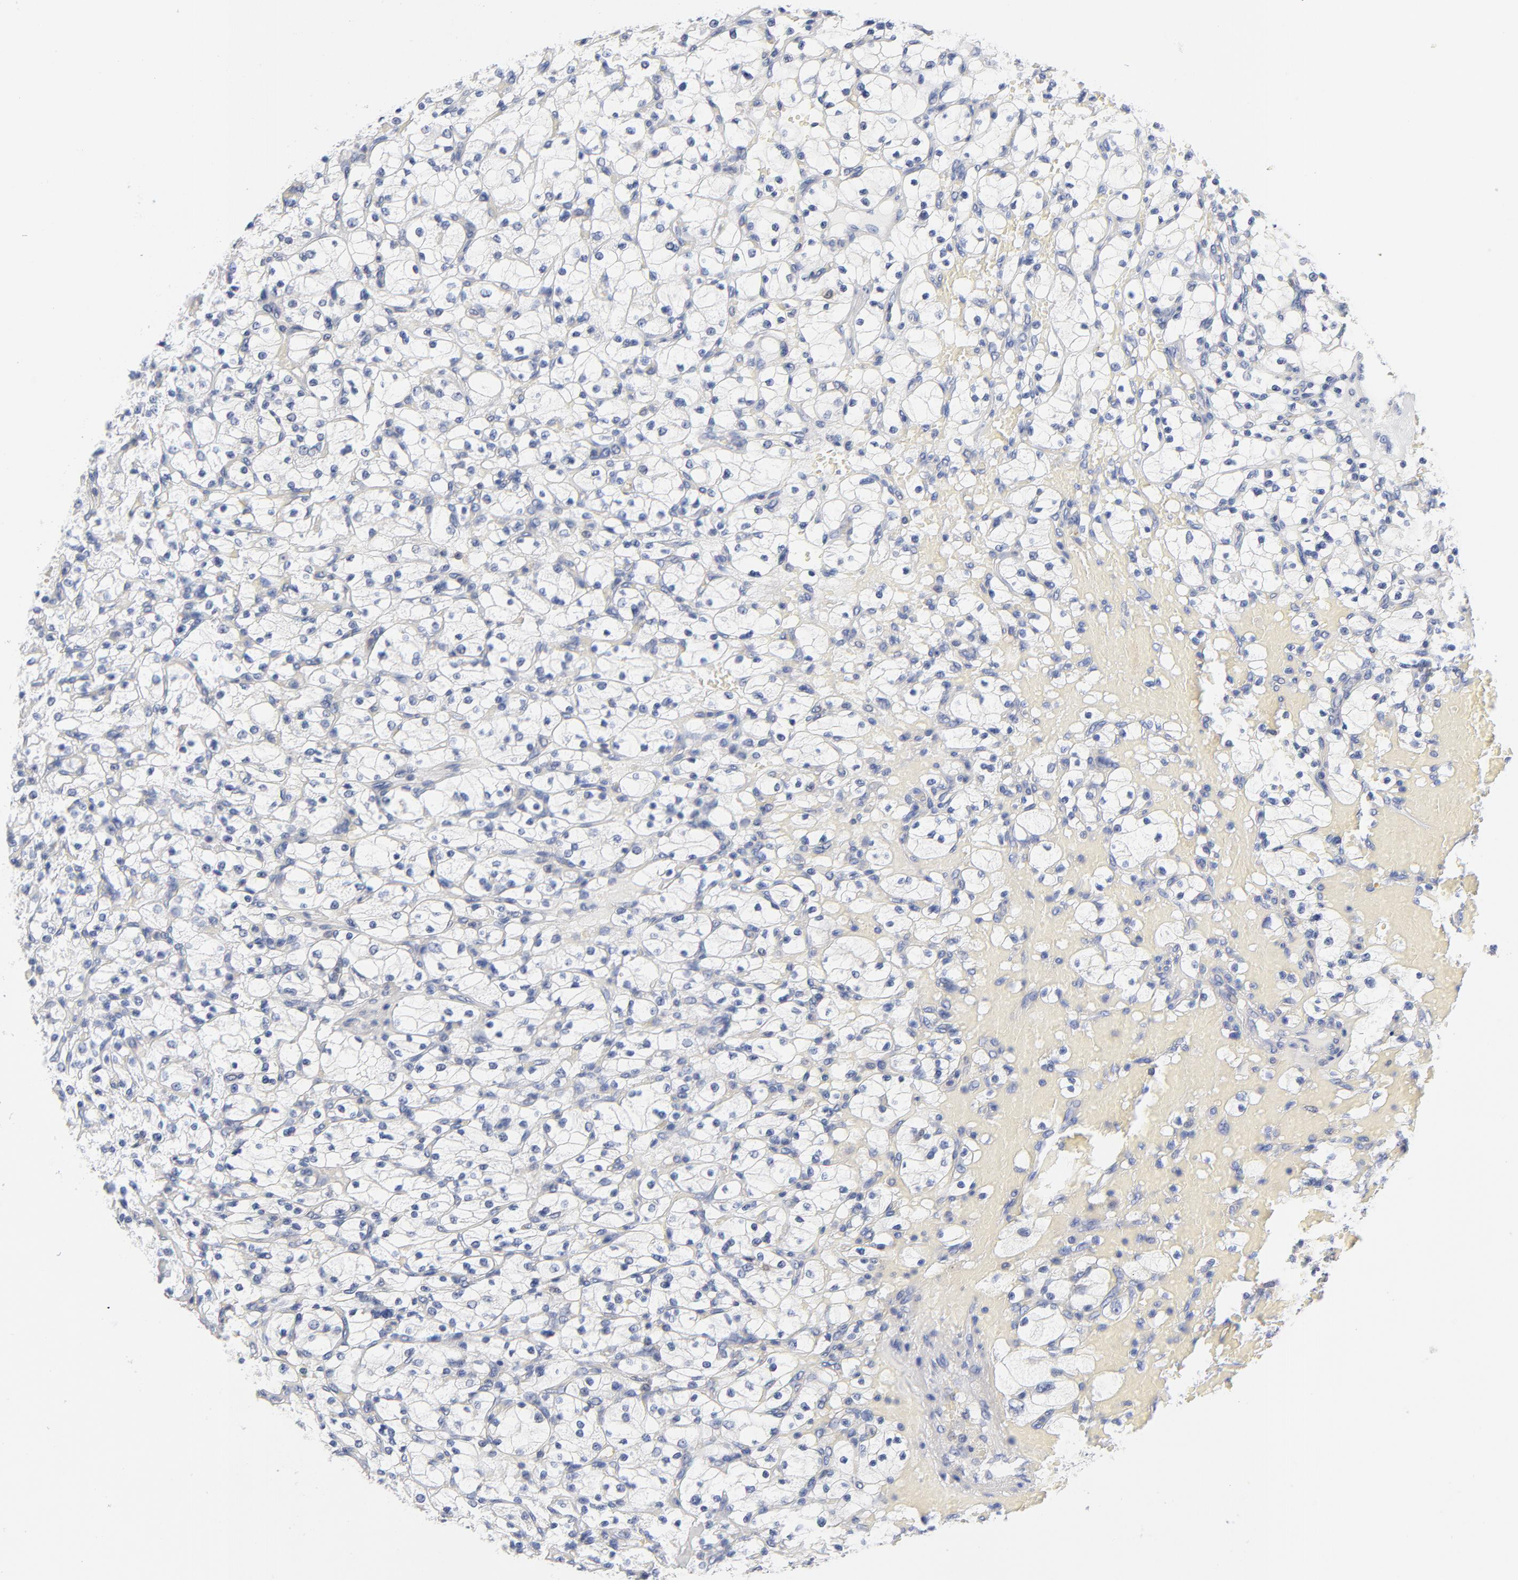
{"staining": {"intensity": "negative", "quantity": "none", "location": "none"}, "tissue": "renal cancer", "cell_type": "Tumor cells", "image_type": "cancer", "snomed": [{"axis": "morphology", "description": "Adenocarcinoma, NOS"}, {"axis": "topography", "description": "Kidney"}], "caption": "Immunohistochemical staining of renal cancer shows no significant expression in tumor cells.", "gene": "CAB39L", "patient": {"sex": "female", "age": 83}}